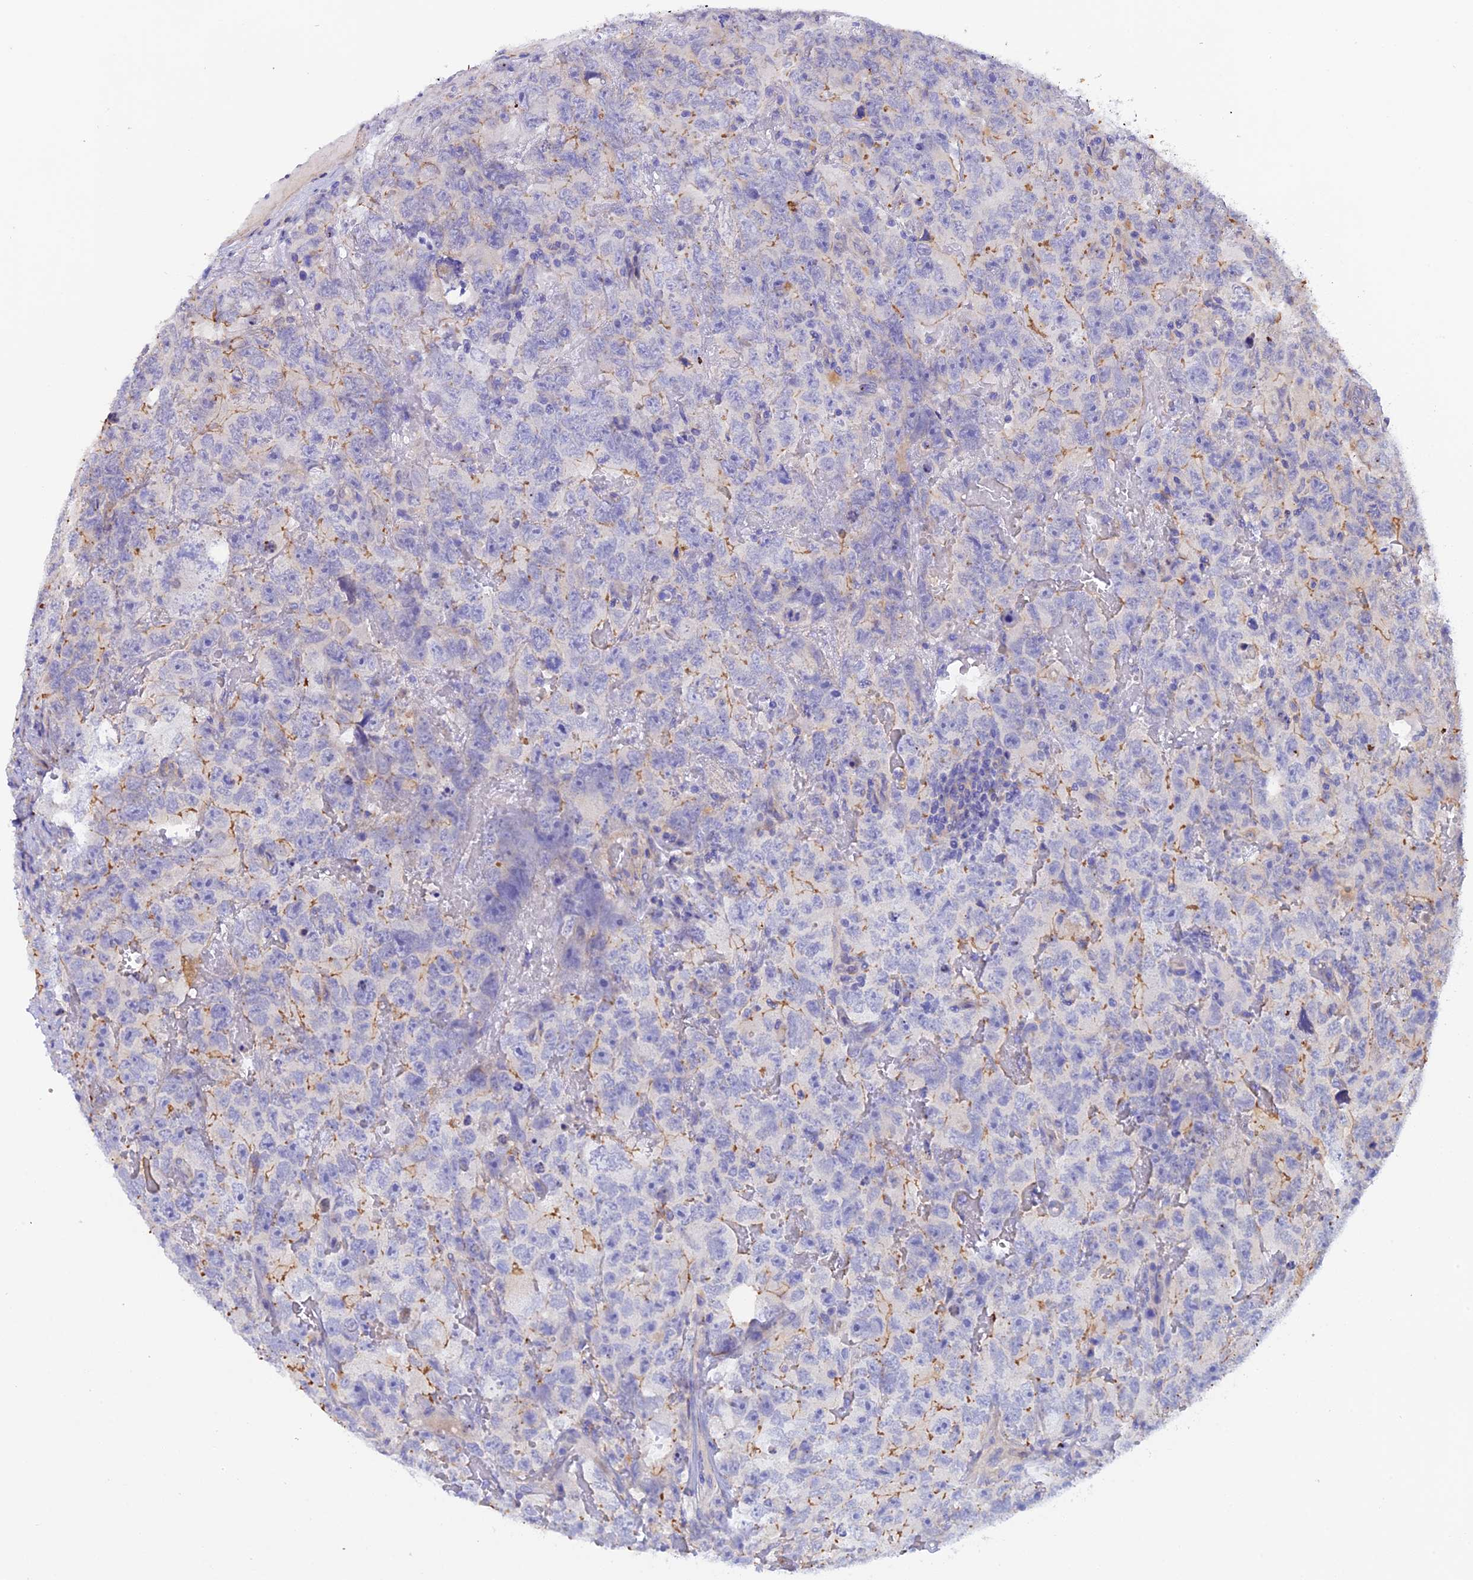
{"staining": {"intensity": "moderate", "quantity": "<25%", "location": "cytoplasmic/membranous"}, "tissue": "testis cancer", "cell_type": "Tumor cells", "image_type": "cancer", "snomed": [{"axis": "morphology", "description": "Carcinoma, Embryonal, NOS"}, {"axis": "topography", "description": "Testis"}], "caption": "An image of human testis cancer stained for a protein reveals moderate cytoplasmic/membranous brown staining in tumor cells.", "gene": "FZR1", "patient": {"sex": "male", "age": 45}}